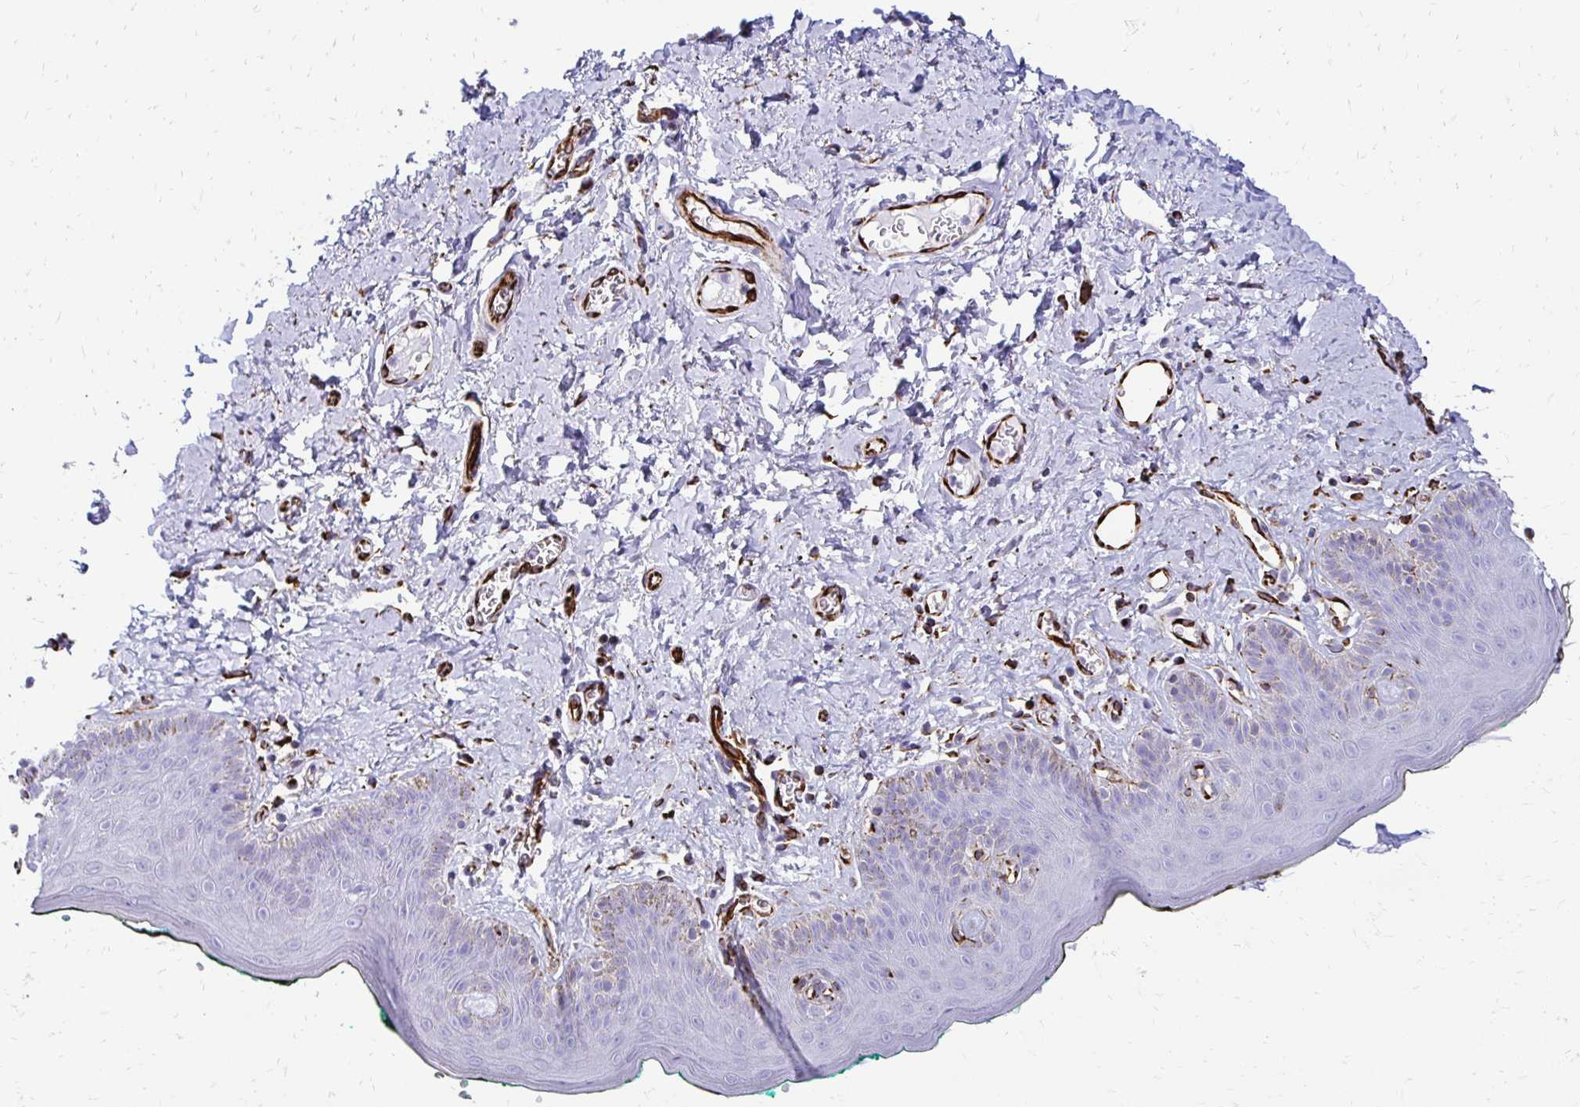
{"staining": {"intensity": "negative", "quantity": "none", "location": "none"}, "tissue": "skin", "cell_type": "Epidermal cells", "image_type": "normal", "snomed": [{"axis": "morphology", "description": "Normal tissue, NOS"}, {"axis": "topography", "description": "Vulva"}, {"axis": "topography", "description": "Peripheral nerve tissue"}], "caption": "Human skin stained for a protein using immunohistochemistry reveals no positivity in epidermal cells.", "gene": "TMEM54", "patient": {"sex": "female", "age": 66}}